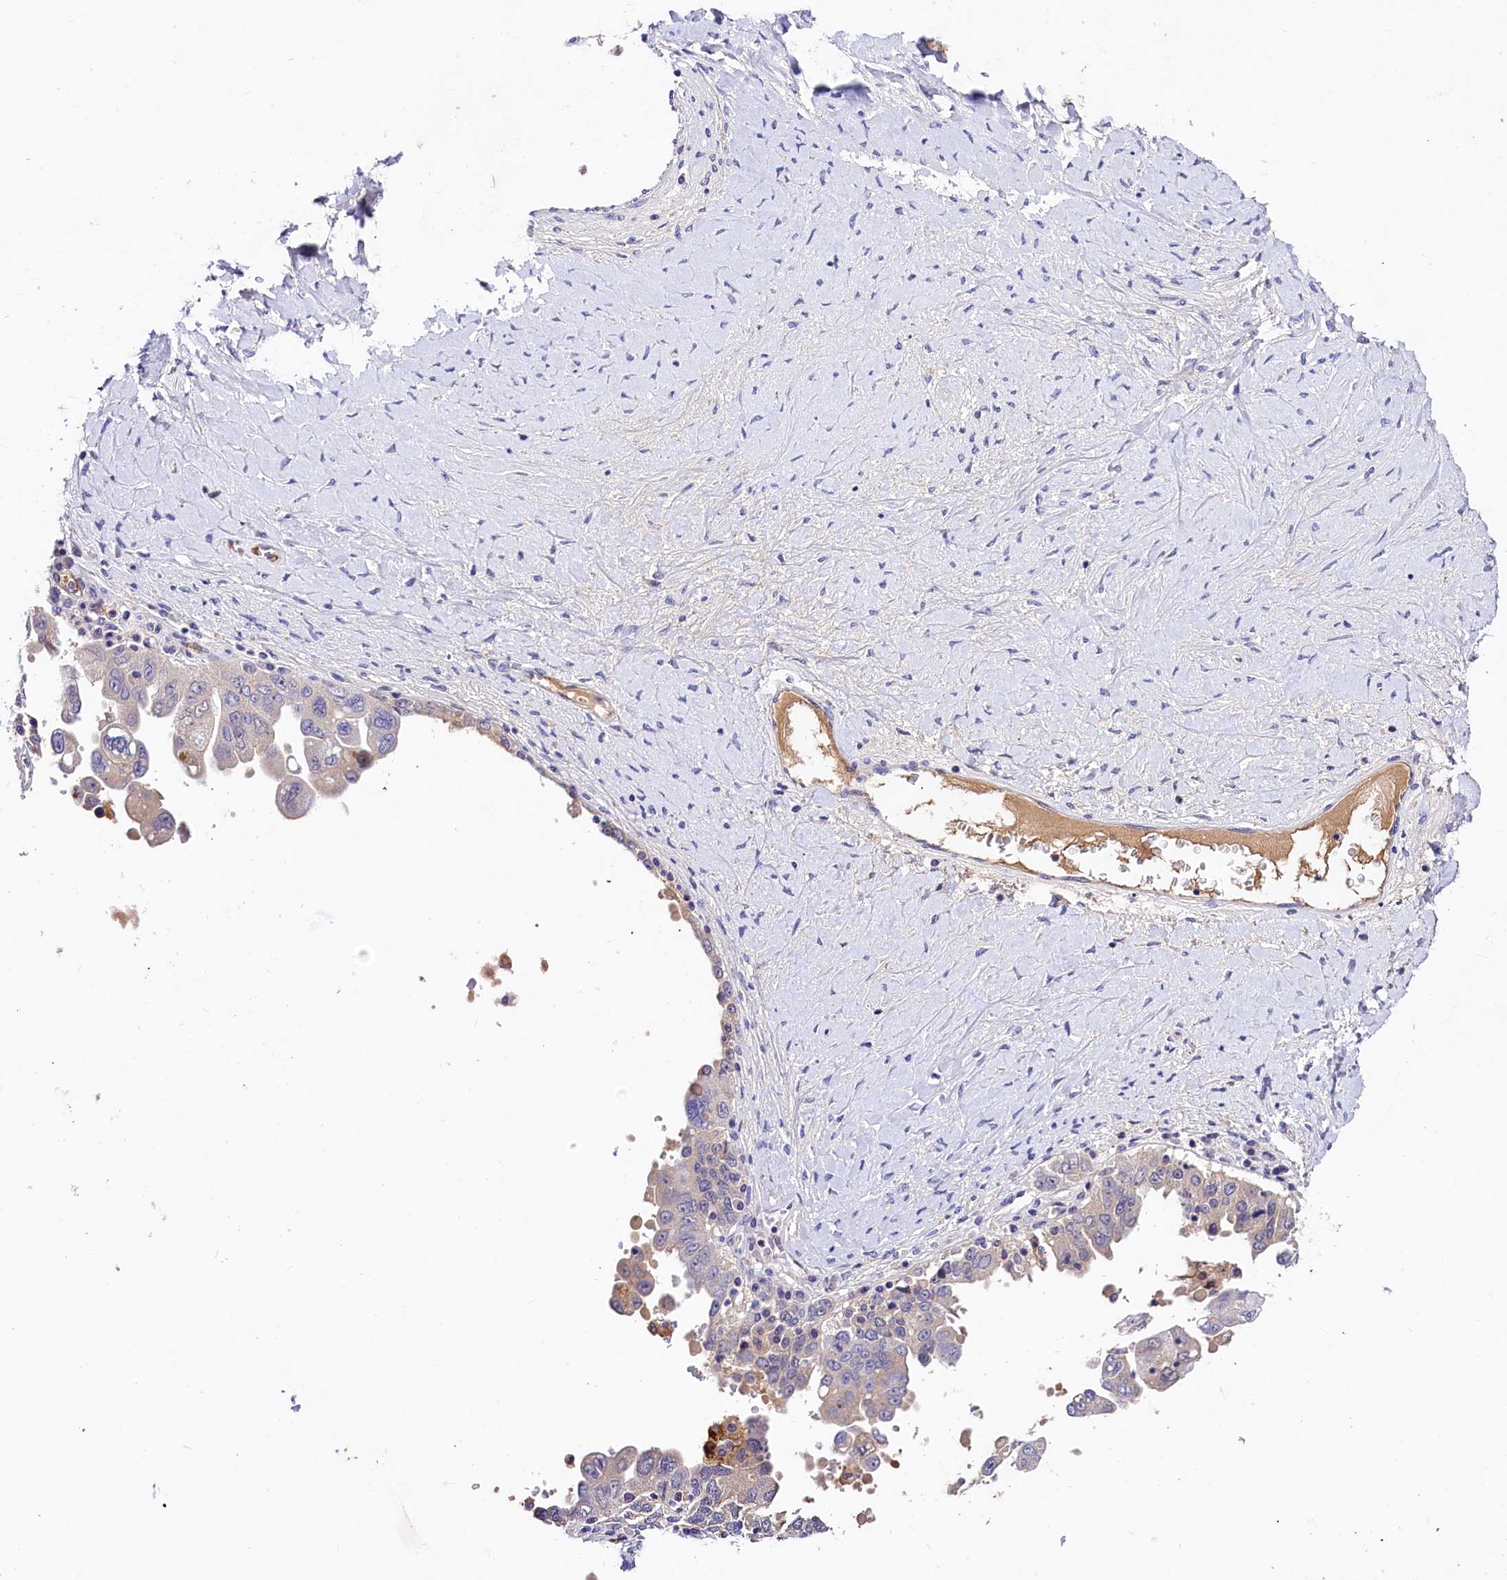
{"staining": {"intensity": "weak", "quantity": "<25%", "location": "cytoplasmic/membranous"}, "tissue": "ovarian cancer", "cell_type": "Tumor cells", "image_type": "cancer", "snomed": [{"axis": "morphology", "description": "Carcinoma, endometroid"}, {"axis": "topography", "description": "Ovary"}], "caption": "Immunohistochemistry (IHC) histopathology image of ovarian cancer stained for a protein (brown), which displays no staining in tumor cells.", "gene": "ARMC6", "patient": {"sex": "female", "age": 62}}